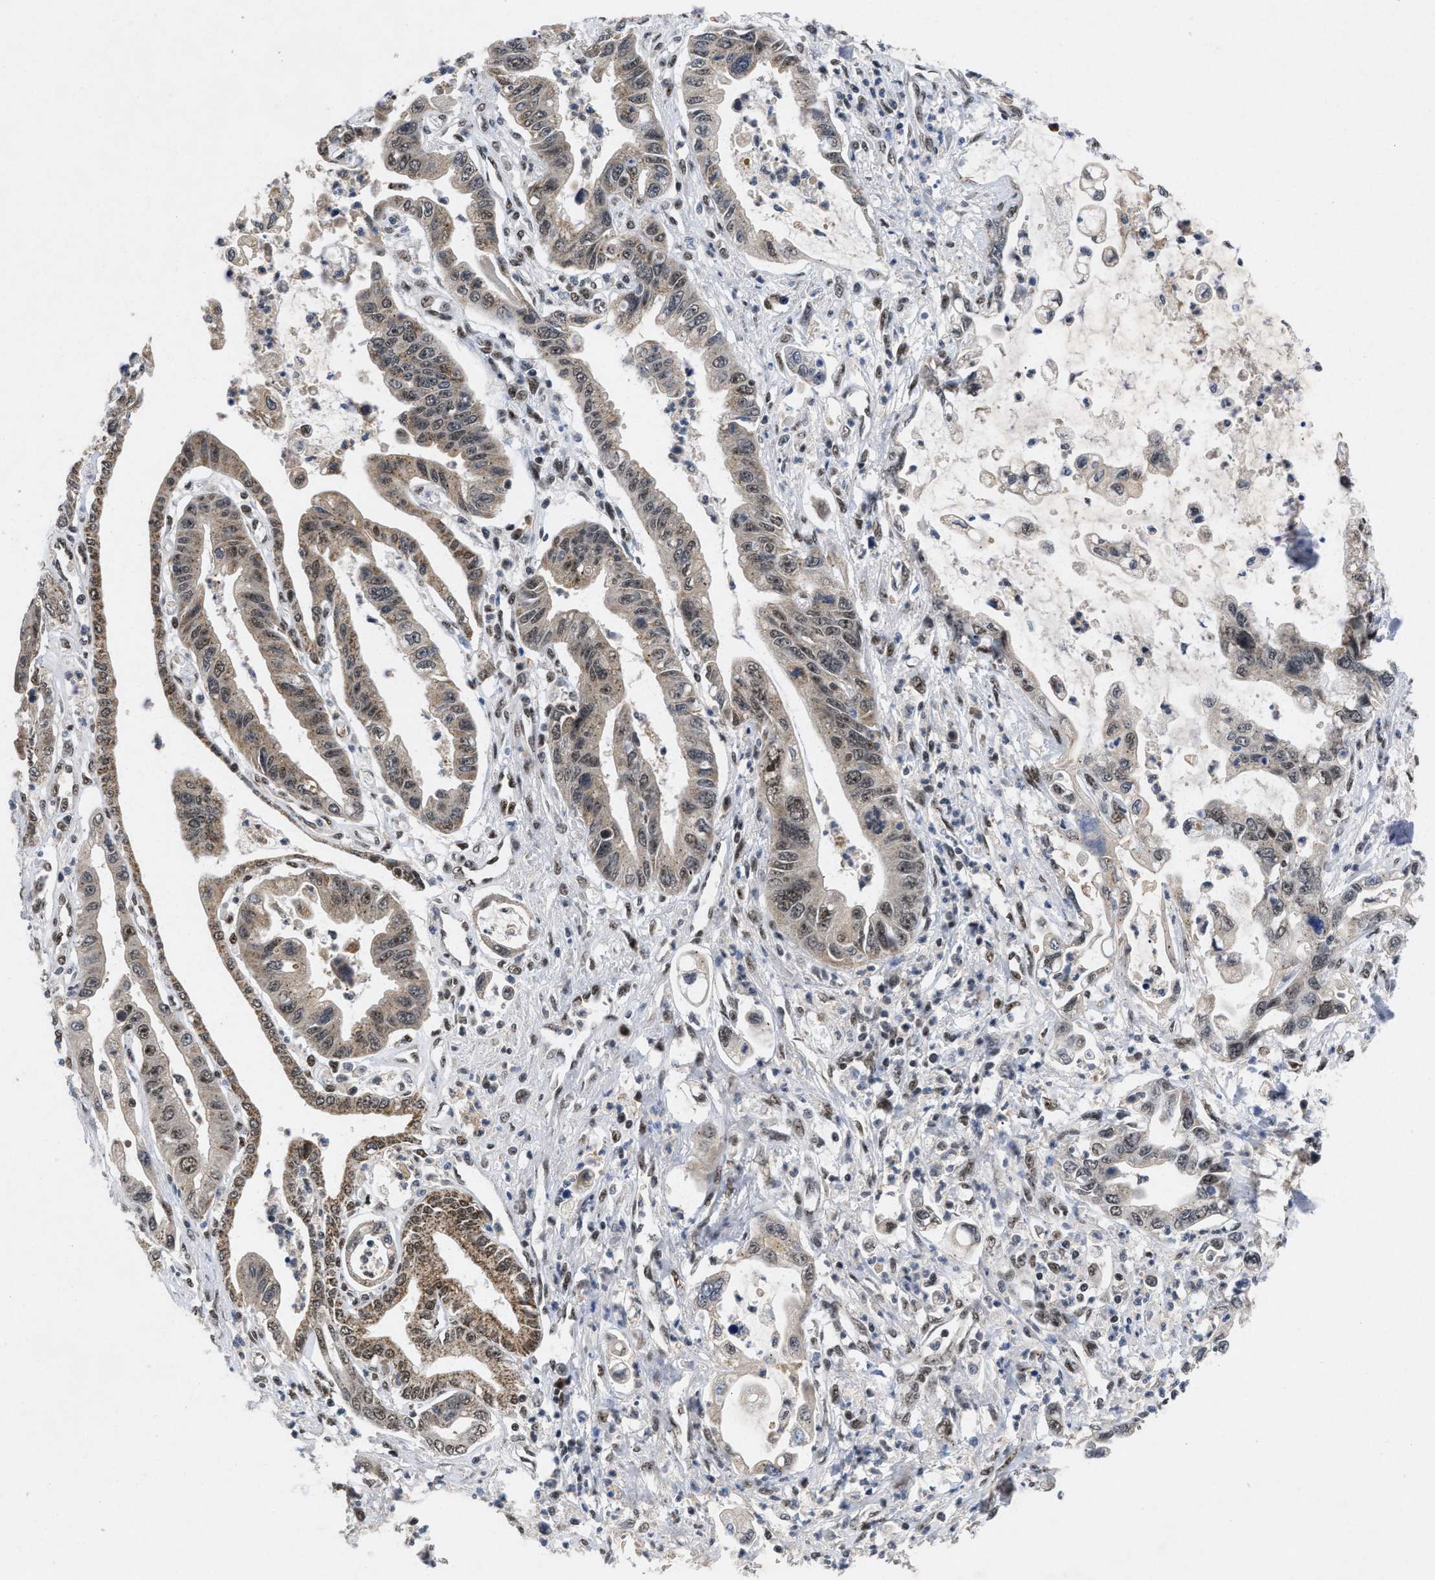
{"staining": {"intensity": "moderate", "quantity": "25%-75%", "location": "cytoplasmic/membranous,nuclear"}, "tissue": "pancreatic cancer", "cell_type": "Tumor cells", "image_type": "cancer", "snomed": [{"axis": "morphology", "description": "Adenocarcinoma, NOS"}, {"axis": "topography", "description": "Pancreas"}], "caption": "The photomicrograph demonstrates staining of pancreatic adenocarcinoma, revealing moderate cytoplasmic/membranous and nuclear protein positivity (brown color) within tumor cells. (DAB (3,3'-diaminobenzidine) IHC, brown staining for protein, blue staining for nuclei).", "gene": "ZNF346", "patient": {"sex": "male", "age": 56}}